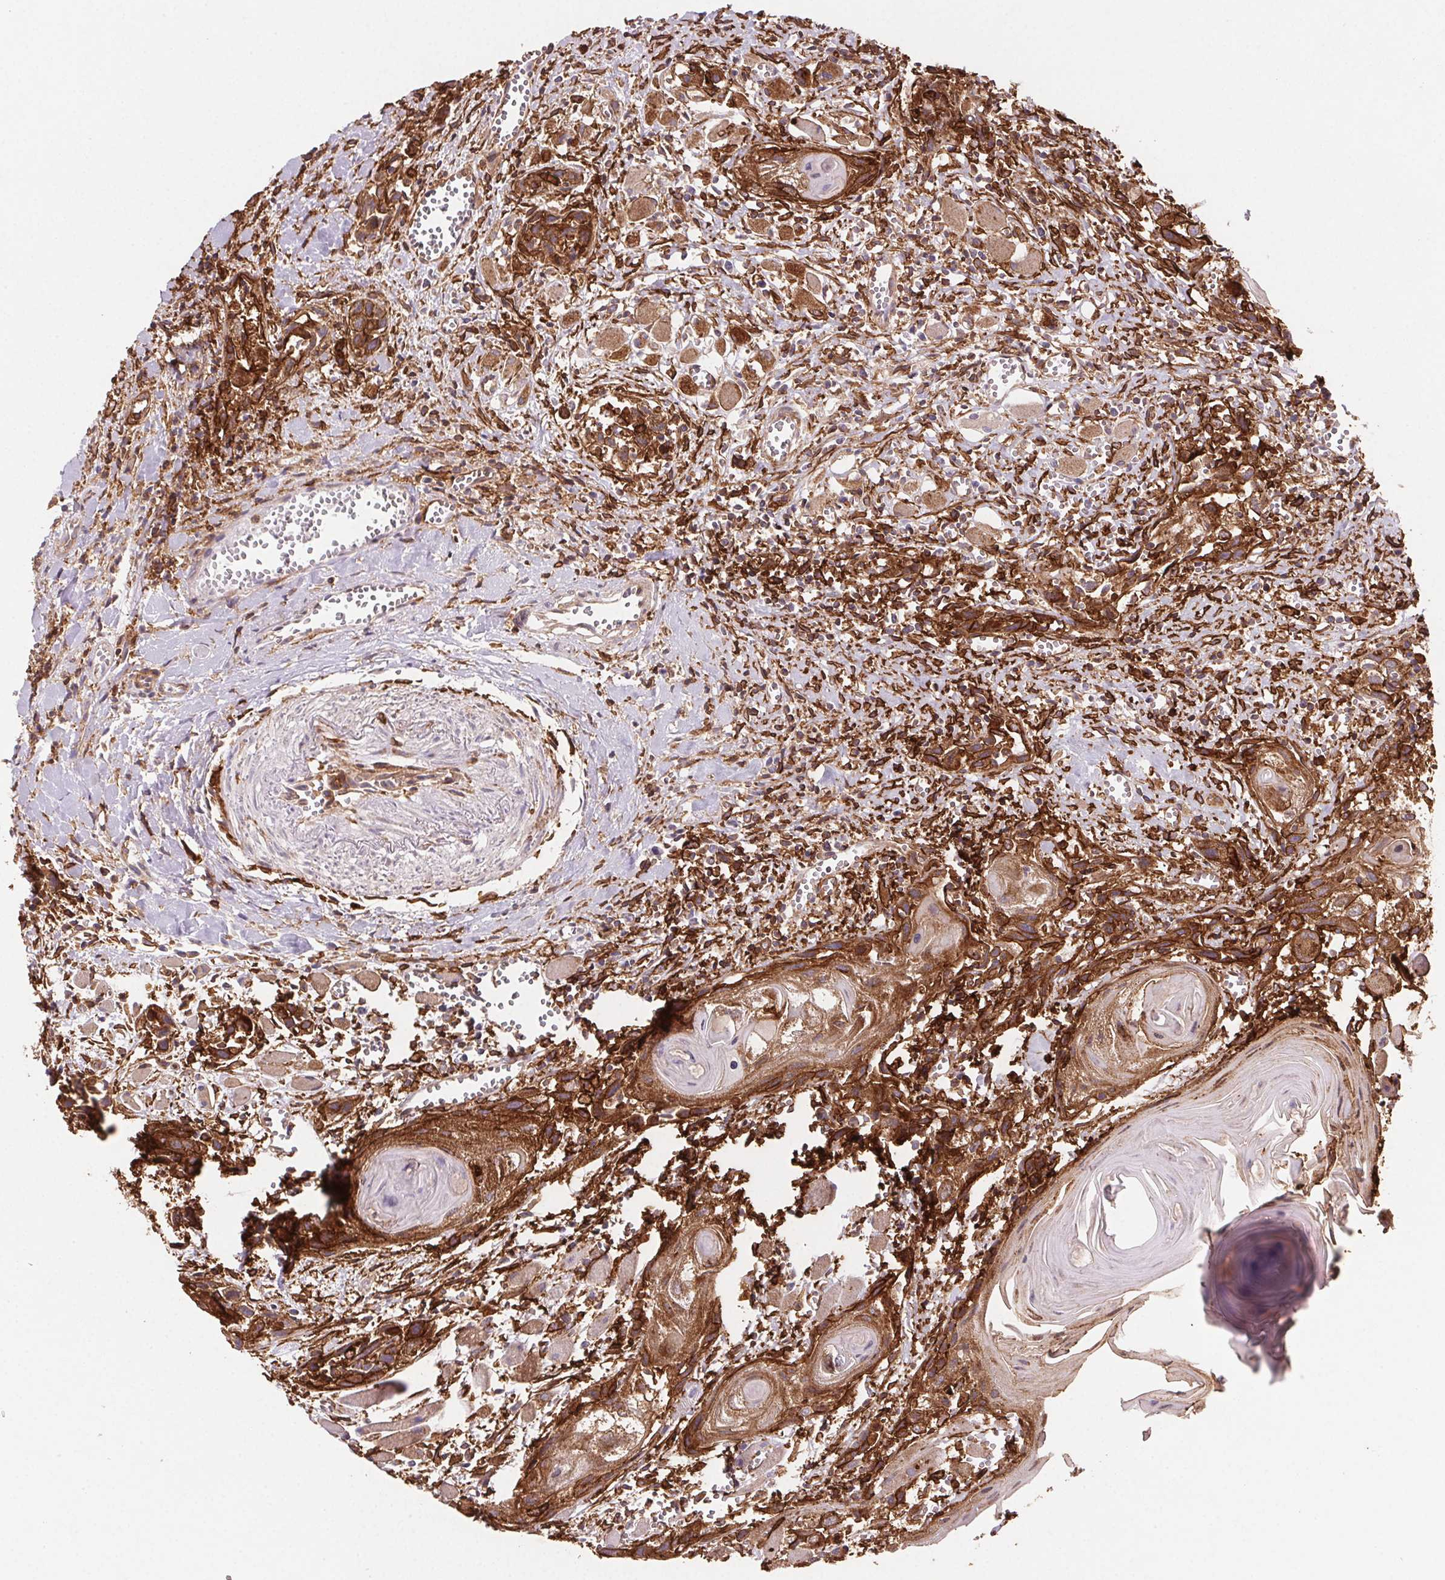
{"staining": {"intensity": "strong", "quantity": ">75%", "location": "cytoplasmic/membranous"}, "tissue": "head and neck cancer", "cell_type": "Tumor cells", "image_type": "cancer", "snomed": [{"axis": "morphology", "description": "Squamous cell carcinoma, NOS"}, {"axis": "topography", "description": "Head-Neck"}], "caption": "About >75% of tumor cells in head and neck squamous cell carcinoma show strong cytoplasmic/membranous protein staining as visualized by brown immunohistochemical staining.", "gene": "GBP1", "patient": {"sex": "female", "age": 80}}